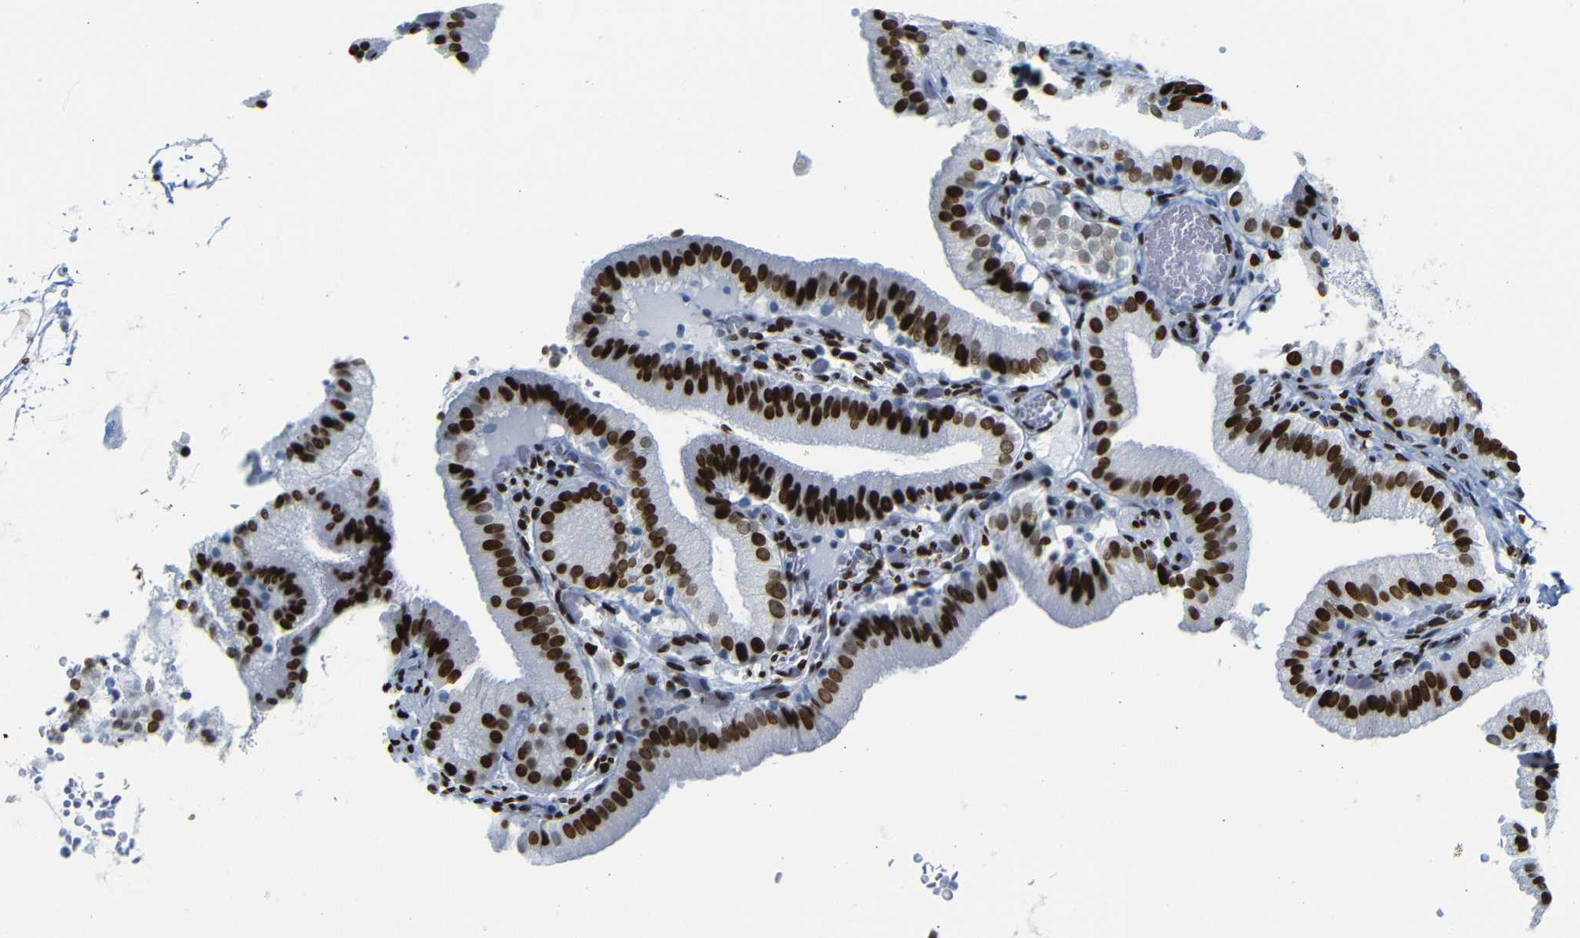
{"staining": {"intensity": "strong", "quantity": ">75%", "location": "nuclear"}, "tissue": "gallbladder", "cell_type": "Glandular cells", "image_type": "normal", "snomed": [{"axis": "morphology", "description": "Normal tissue, NOS"}, {"axis": "topography", "description": "Gallbladder"}], "caption": "Immunohistochemistry (IHC) histopathology image of benign gallbladder: human gallbladder stained using IHC shows high levels of strong protein expression localized specifically in the nuclear of glandular cells, appearing as a nuclear brown color.", "gene": "NPIPB15", "patient": {"sex": "male", "age": 54}}